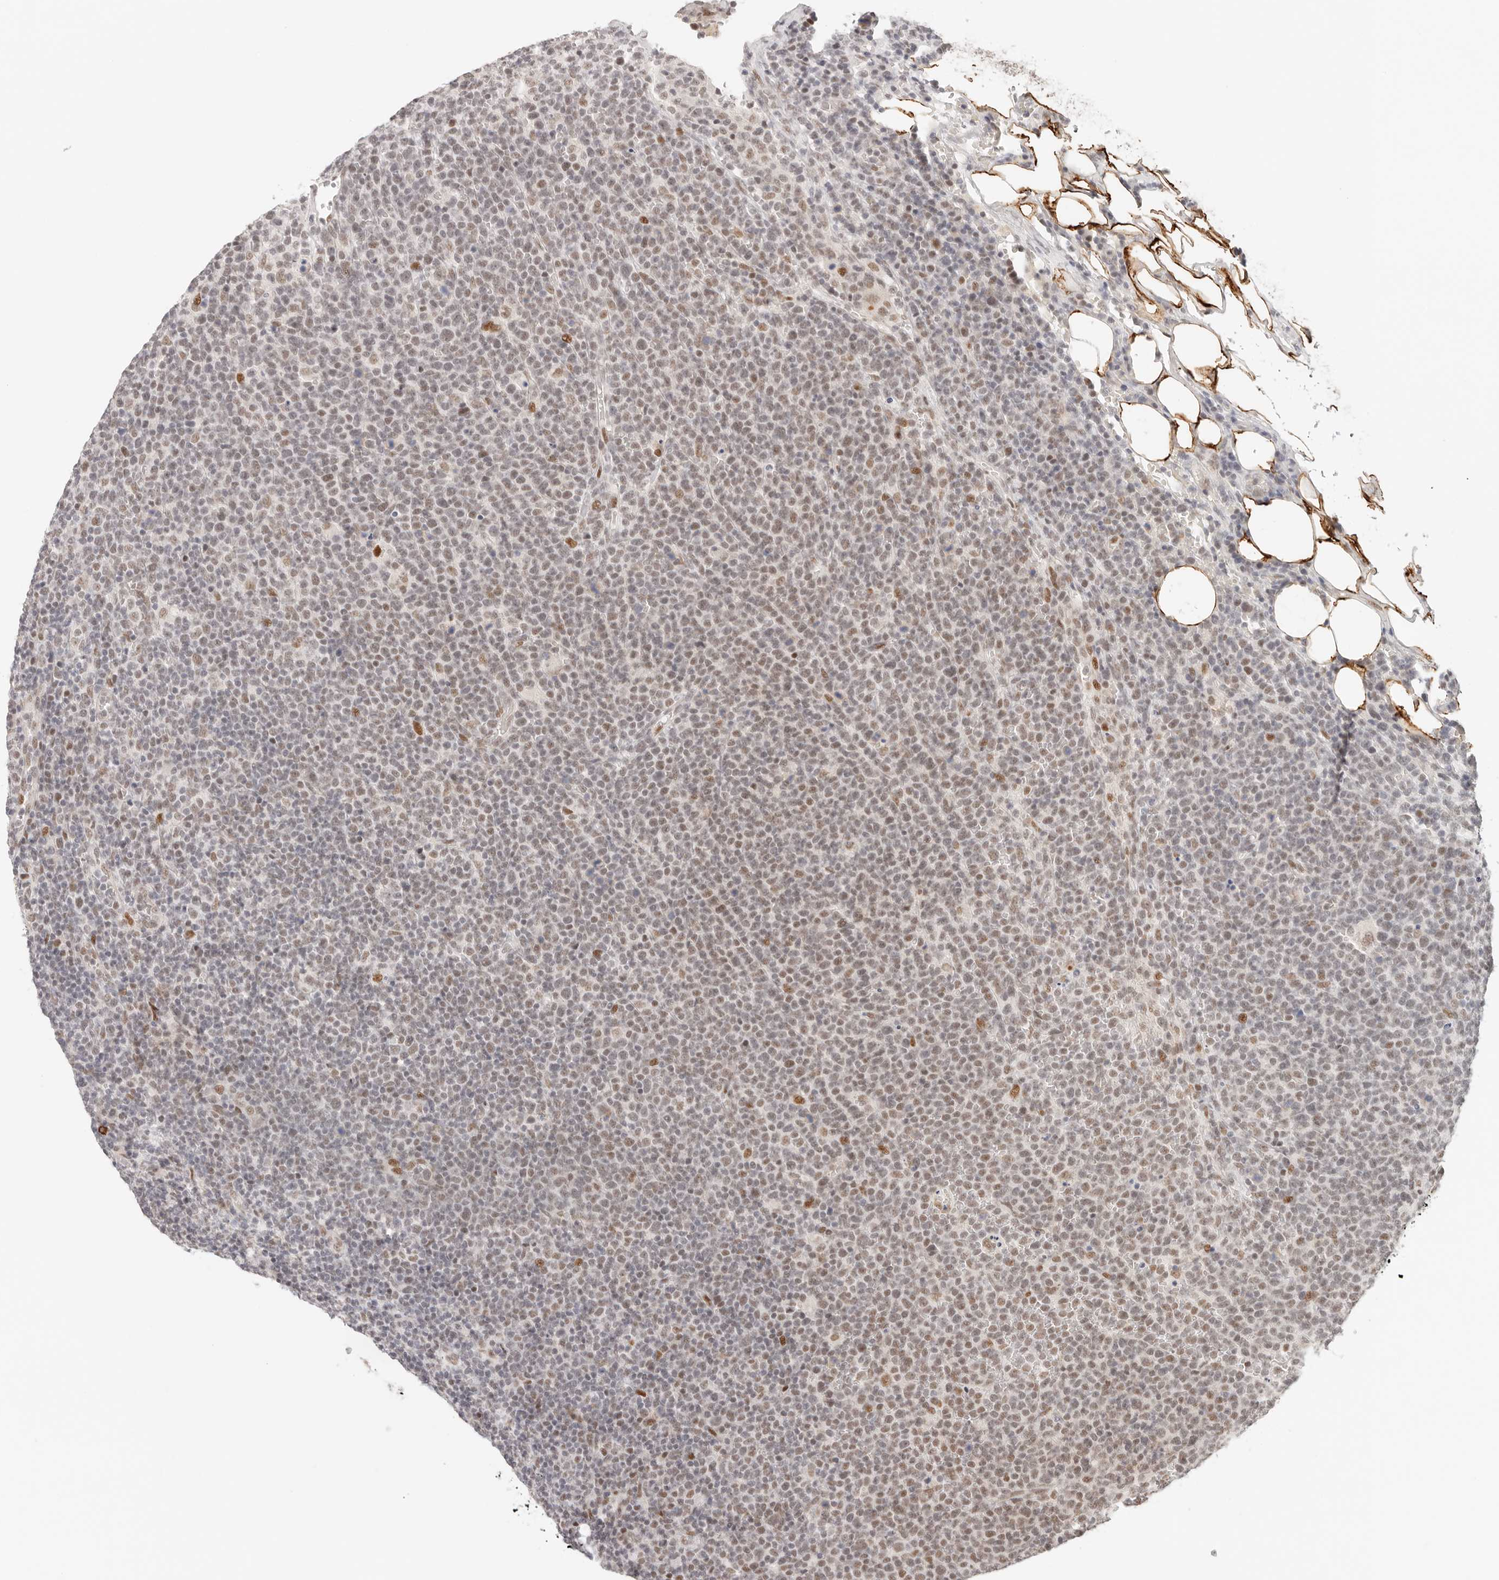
{"staining": {"intensity": "moderate", "quantity": "<25%", "location": "nuclear"}, "tissue": "lymphoma", "cell_type": "Tumor cells", "image_type": "cancer", "snomed": [{"axis": "morphology", "description": "Malignant lymphoma, non-Hodgkin's type, High grade"}, {"axis": "topography", "description": "Lymph node"}], "caption": "Immunohistochemical staining of lymphoma displays low levels of moderate nuclear protein positivity in approximately <25% of tumor cells. (Brightfield microscopy of DAB IHC at high magnification).", "gene": "HOXC5", "patient": {"sex": "male", "age": 61}}